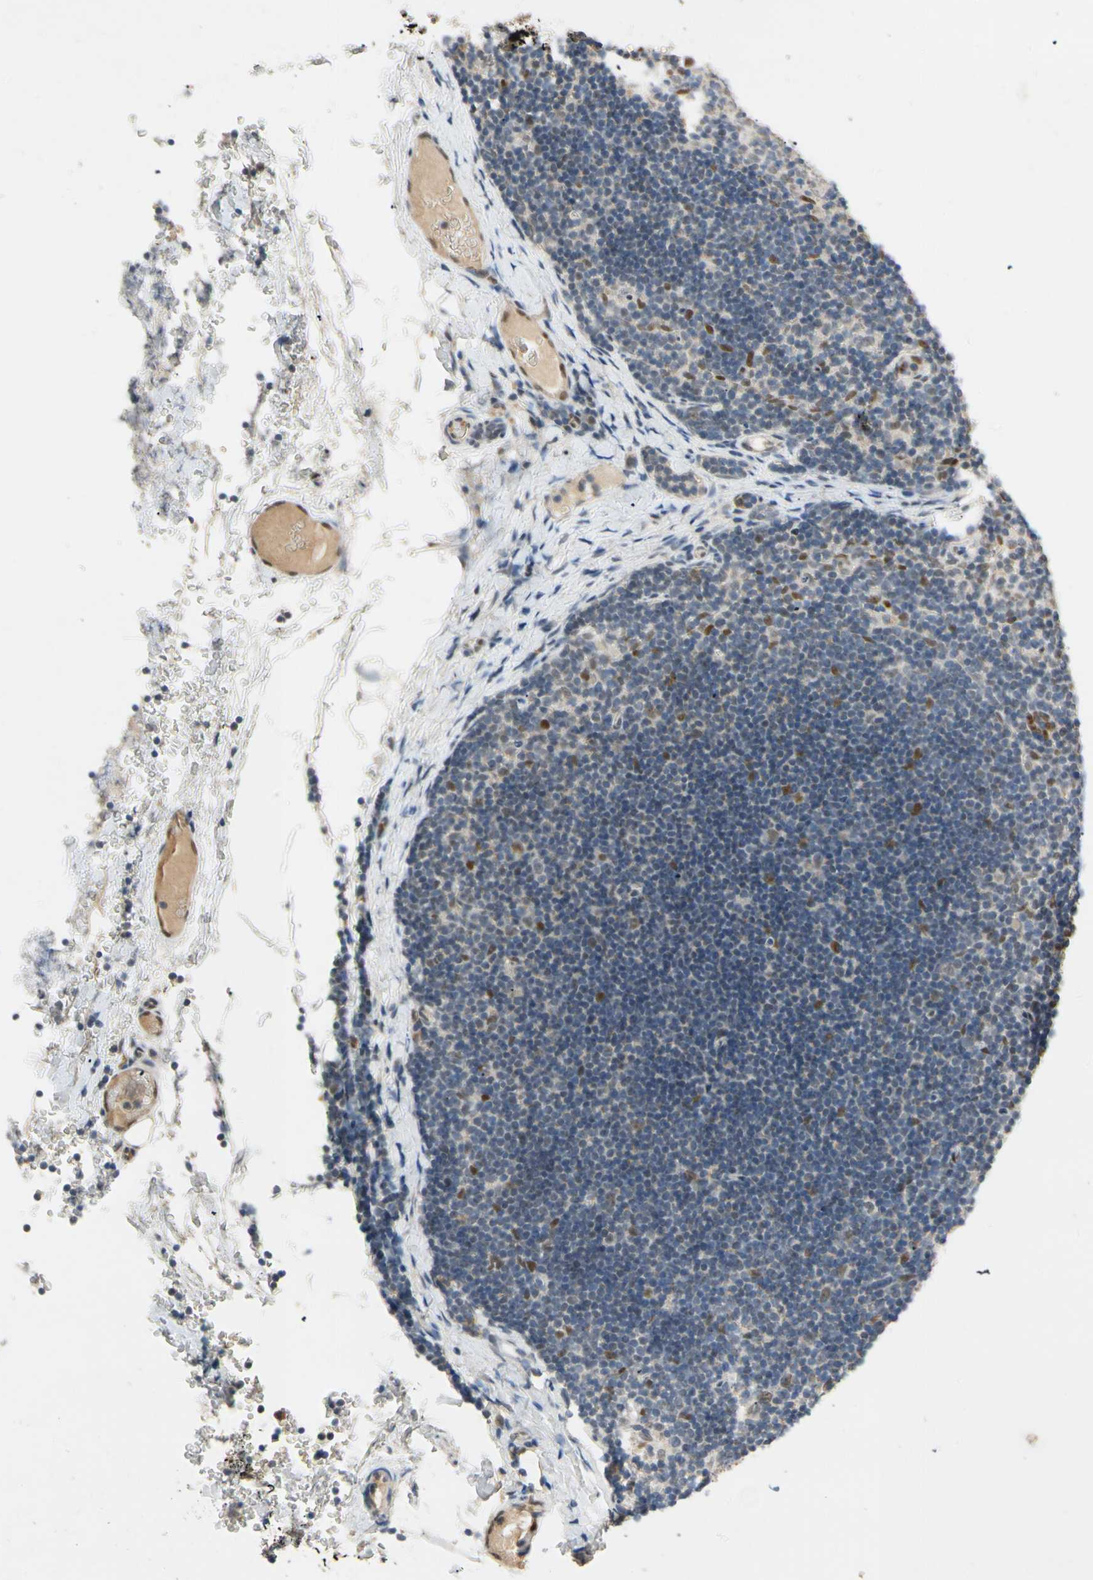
{"staining": {"intensity": "weak", "quantity": "25%-75%", "location": "nuclear"}, "tissue": "lymph node", "cell_type": "Germinal center cells", "image_type": "normal", "snomed": [{"axis": "morphology", "description": "Normal tissue, NOS"}, {"axis": "topography", "description": "Lymph node"}], "caption": "Immunohistochemistry staining of unremarkable lymph node, which displays low levels of weak nuclear staining in about 25%-75% of germinal center cells indicating weak nuclear protein staining. The staining was performed using DAB (3,3'-diaminobenzidine) (brown) for protein detection and nuclei were counterstained in hematoxylin (blue).", "gene": "RIOX2", "patient": {"sex": "female", "age": 14}}